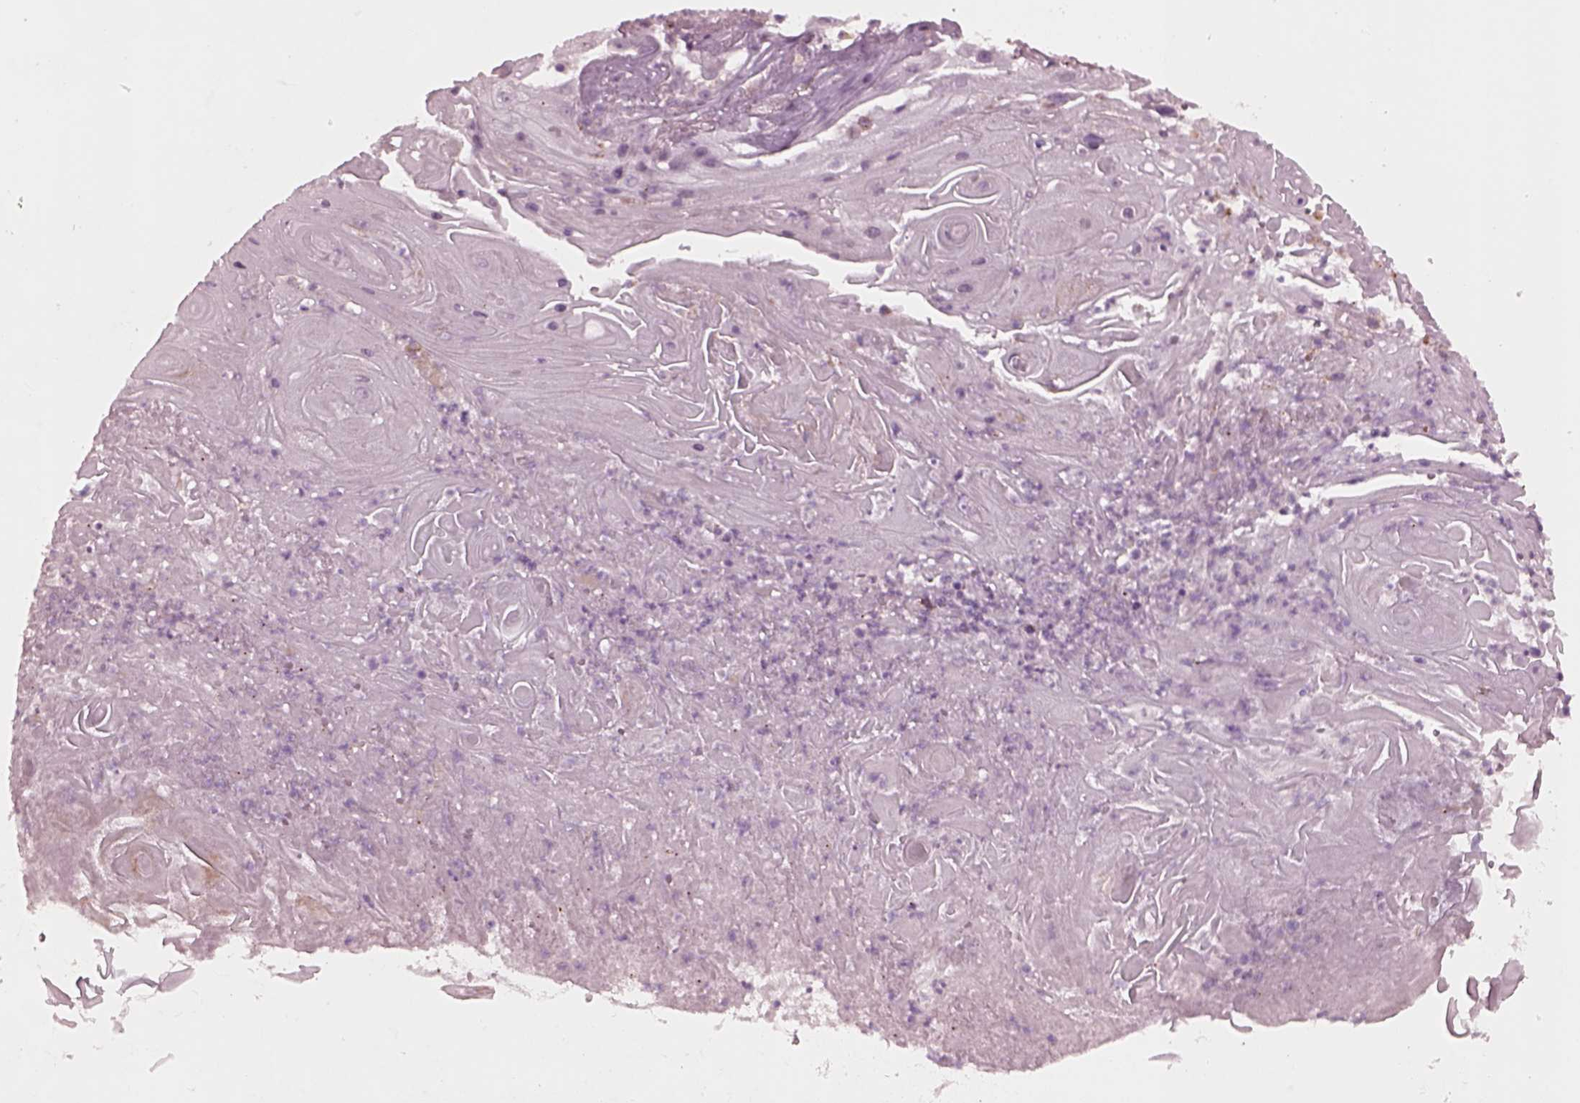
{"staining": {"intensity": "negative", "quantity": "none", "location": "none"}, "tissue": "skin cancer", "cell_type": "Tumor cells", "image_type": "cancer", "snomed": [{"axis": "morphology", "description": "Squamous cell carcinoma, NOS"}, {"axis": "topography", "description": "Skin"}], "caption": "Protein analysis of skin cancer exhibits no significant positivity in tumor cells.", "gene": "SLAMF8", "patient": {"sex": "male", "age": 62}}